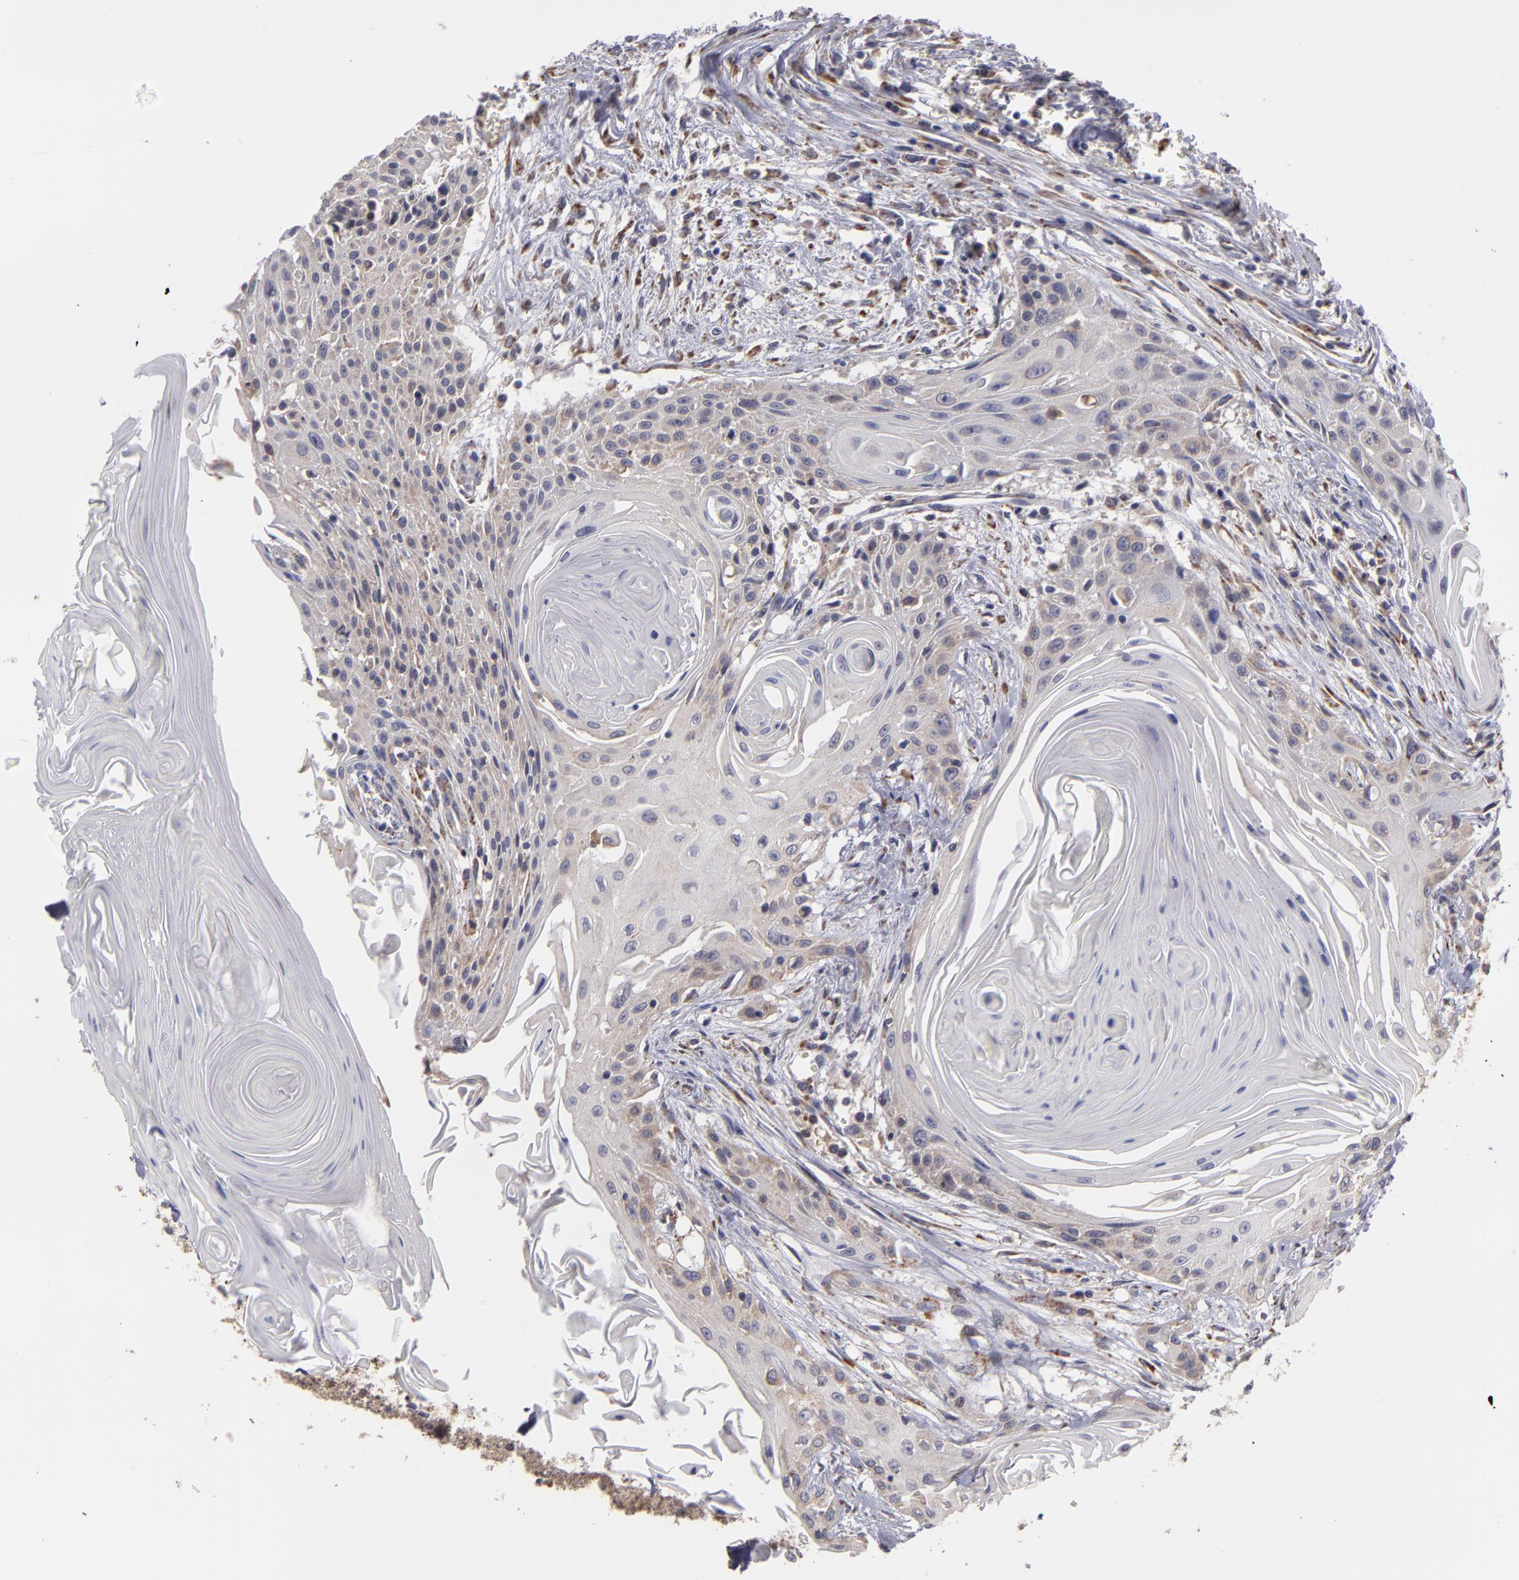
{"staining": {"intensity": "moderate", "quantity": ">75%", "location": "cytoplasmic/membranous"}, "tissue": "head and neck cancer", "cell_type": "Tumor cells", "image_type": "cancer", "snomed": [{"axis": "morphology", "description": "Squamous cell carcinoma, NOS"}, {"axis": "morphology", "description": "Squamous cell carcinoma, metastatic, NOS"}, {"axis": "topography", "description": "Lymph node"}, {"axis": "topography", "description": "Salivary gland"}, {"axis": "topography", "description": "Head-Neck"}], "caption": "Protein analysis of head and neck cancer (metastatic squamous cell carcinoma) tissue shows moderate cytoplasmic/membranous expression in approximately >75% of tumor cells.", "gene": "MTHFD1", "patient": {"sex": "female", "age": 74}}